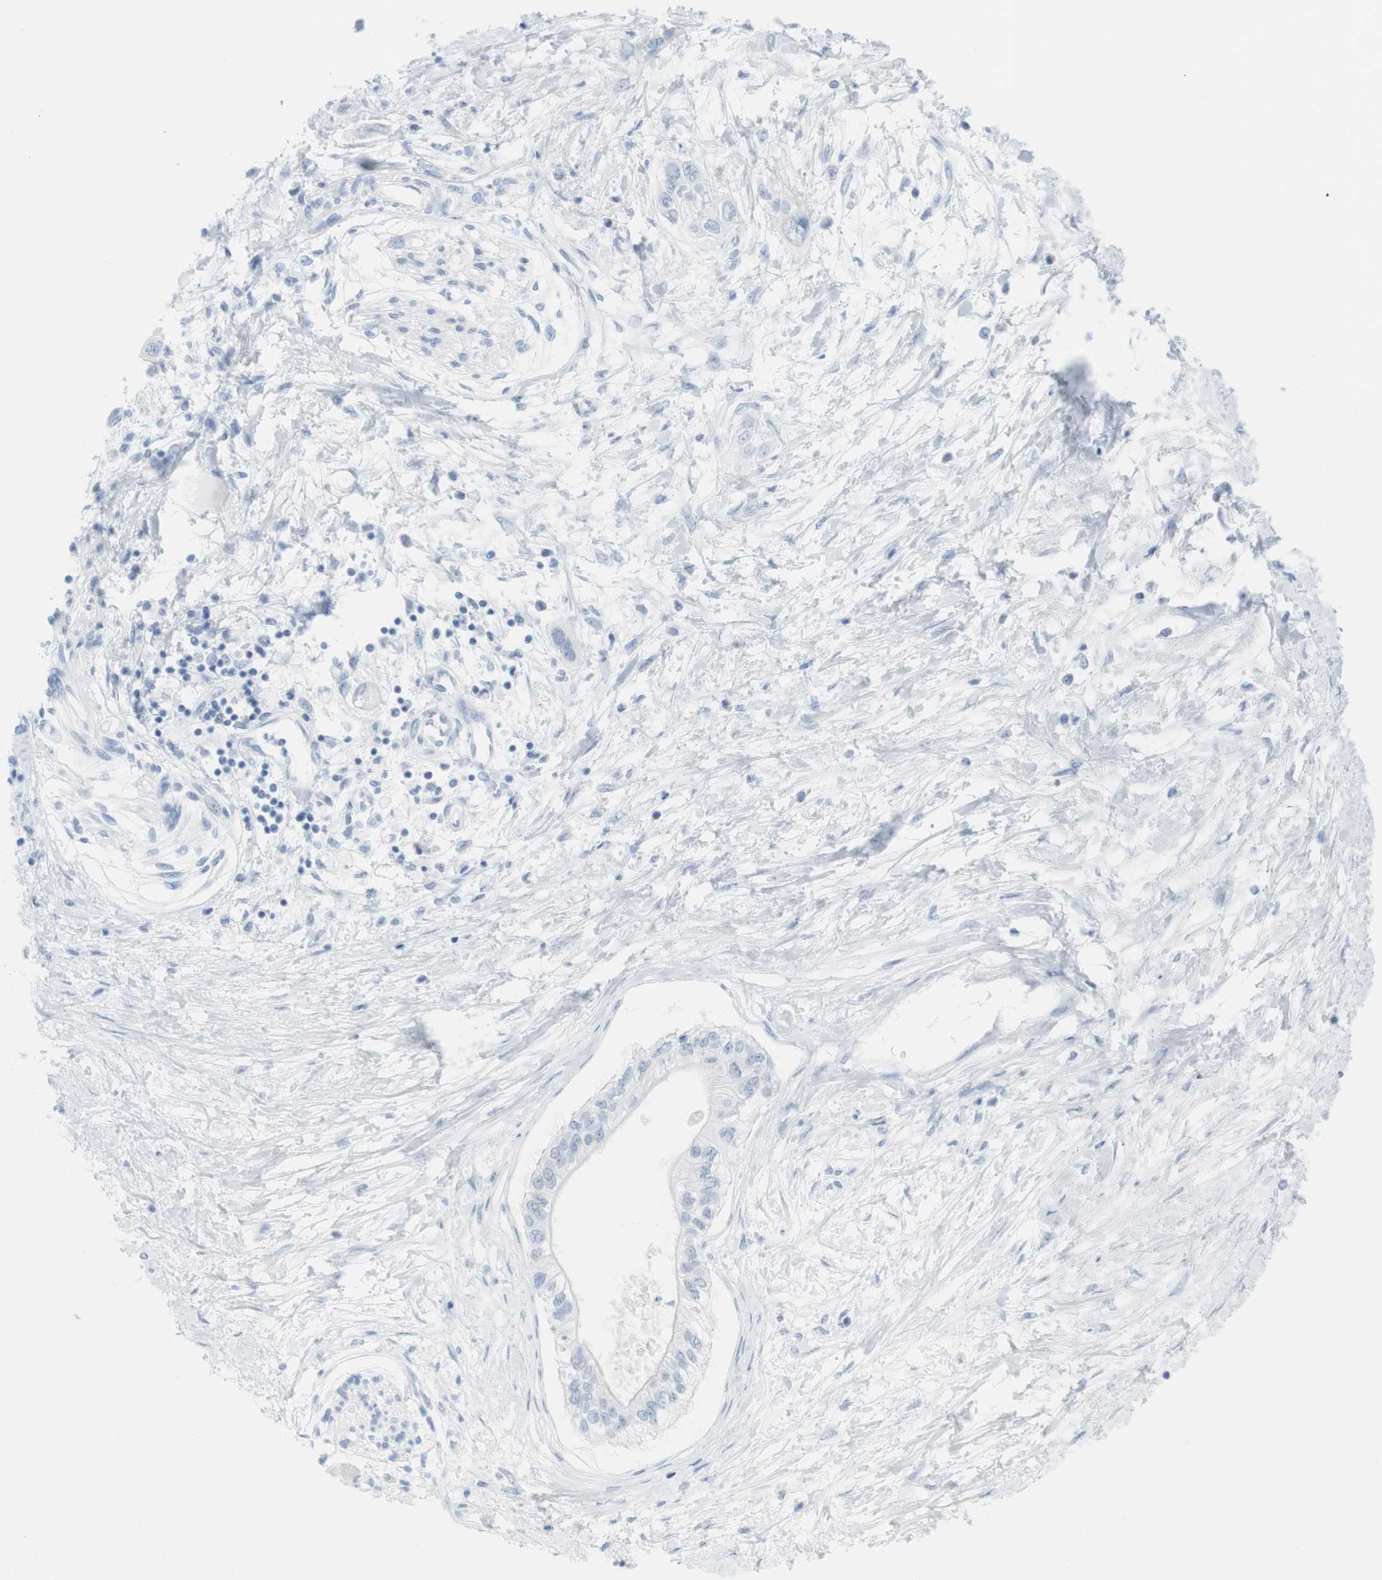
{"staining": {"intensity": "negative", "quantity": "none", "location": "none"}, "tissue": "pancreatic cancer", "cell_type": "Tumor cells", "image_type": "cancer", "snomed": [{"axis": "morphology", "description": "Adenocarcinoma, NOS"}, {"axis": "topography", "description": "Pancreas"}], "caption": "This is a image of immunohistochemistry (IHC) staining of pancreatic cancer (adenocarcinoma), which shows no staining in tumor cells.", "gene": "TNNT2", "patient": {"sex": "female", "age": 77}}